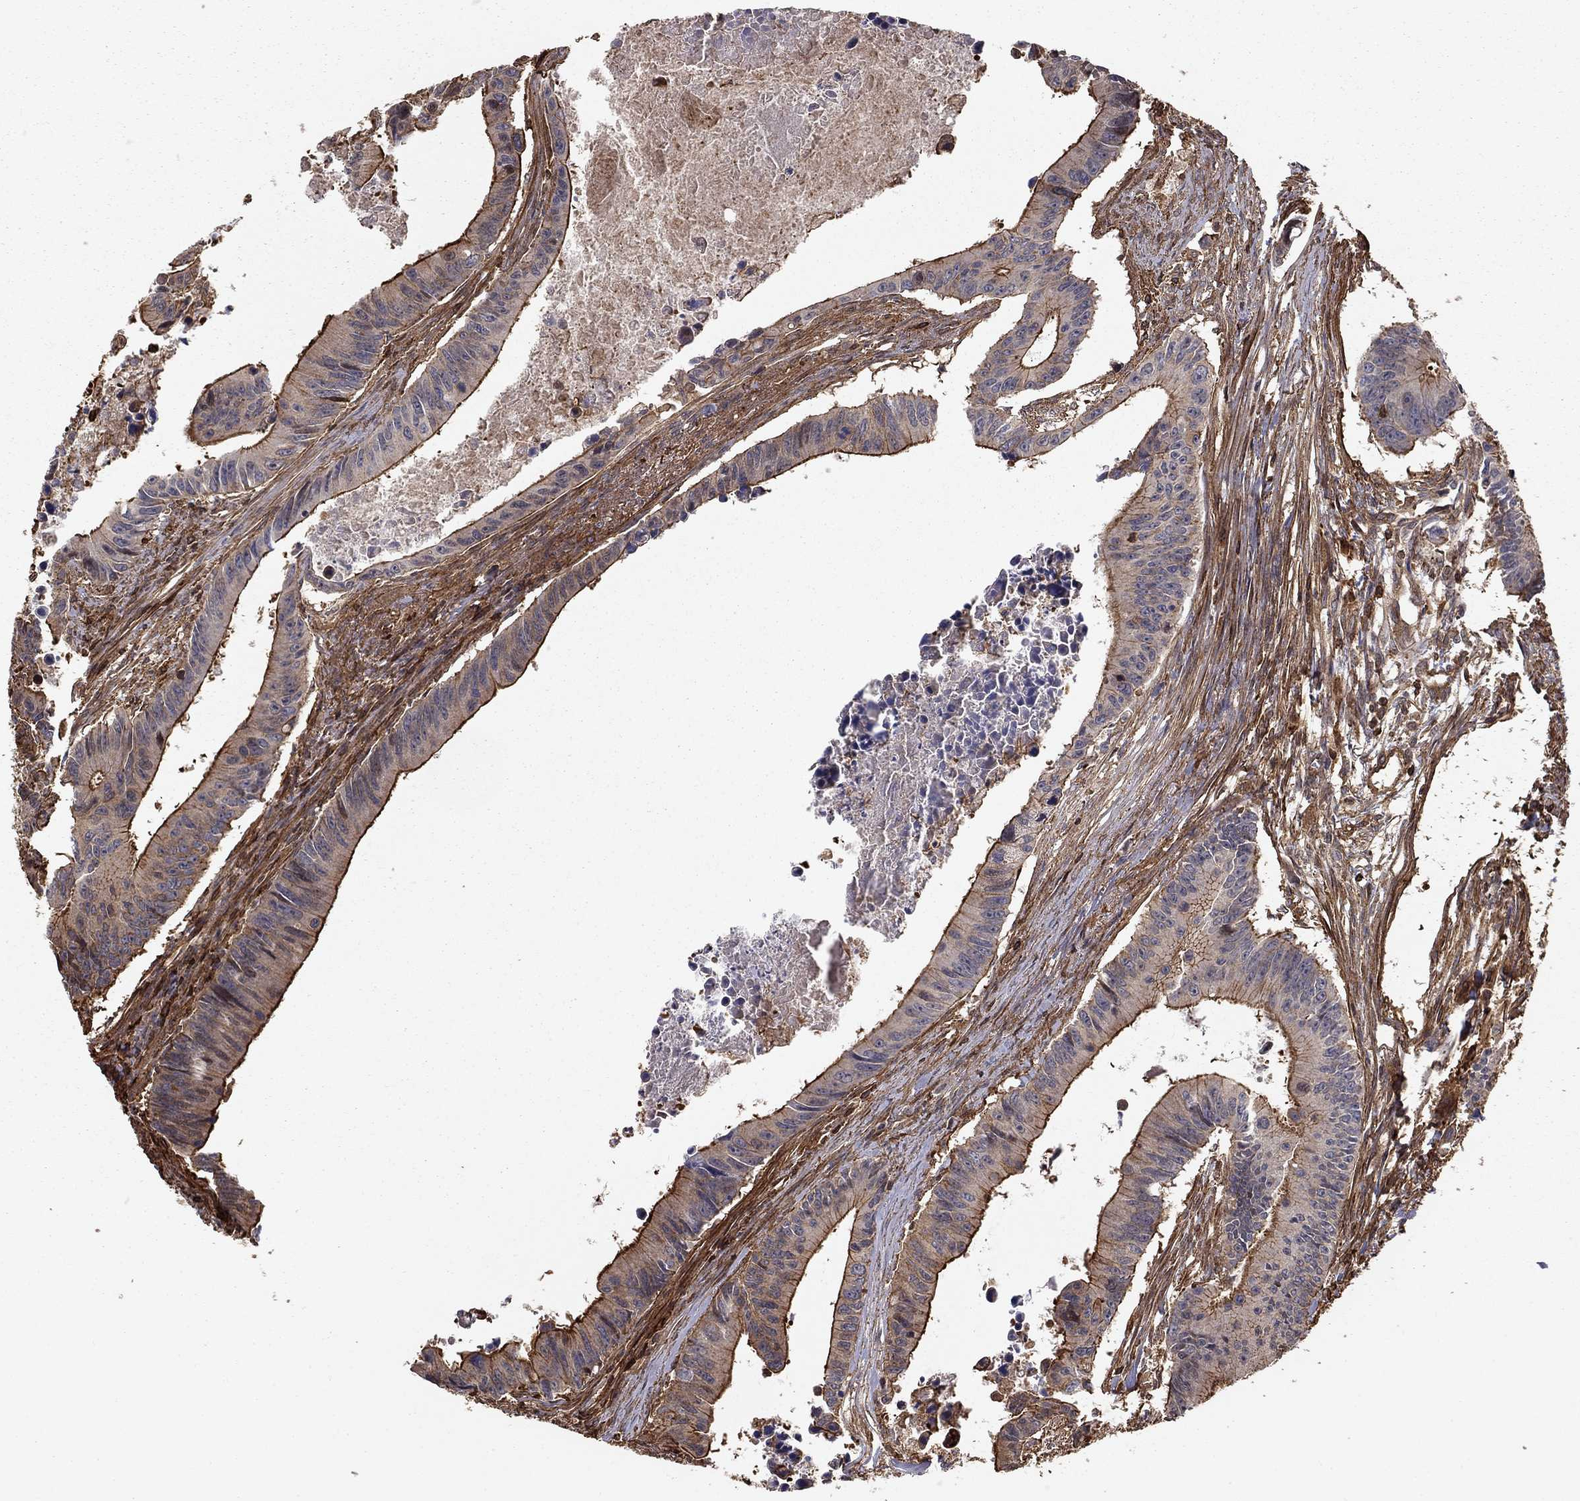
{"staining": {"intensity": "moderate", "quantity": "<25%", "location": "cytoplasmic/membranous"}, "tissue": "colorectal cancer", "cell_type": "Tumor cells", "image_type": "cancer", "snomed": [{"axis": "morphology", "description": "Adenocarcinoma, NOS"}, {"axis": "topography", "description": "Colon"}], "caption": "Approximately <25% of tumor cells in colorectal cancer (adenocarcinoma) demonstrate moderate cytoplasmic/membranous protein positivity as visualized by brown immunohistochemical staining.", "gene": "HABP4", "patient": {"sex": "female", "age": 87}}